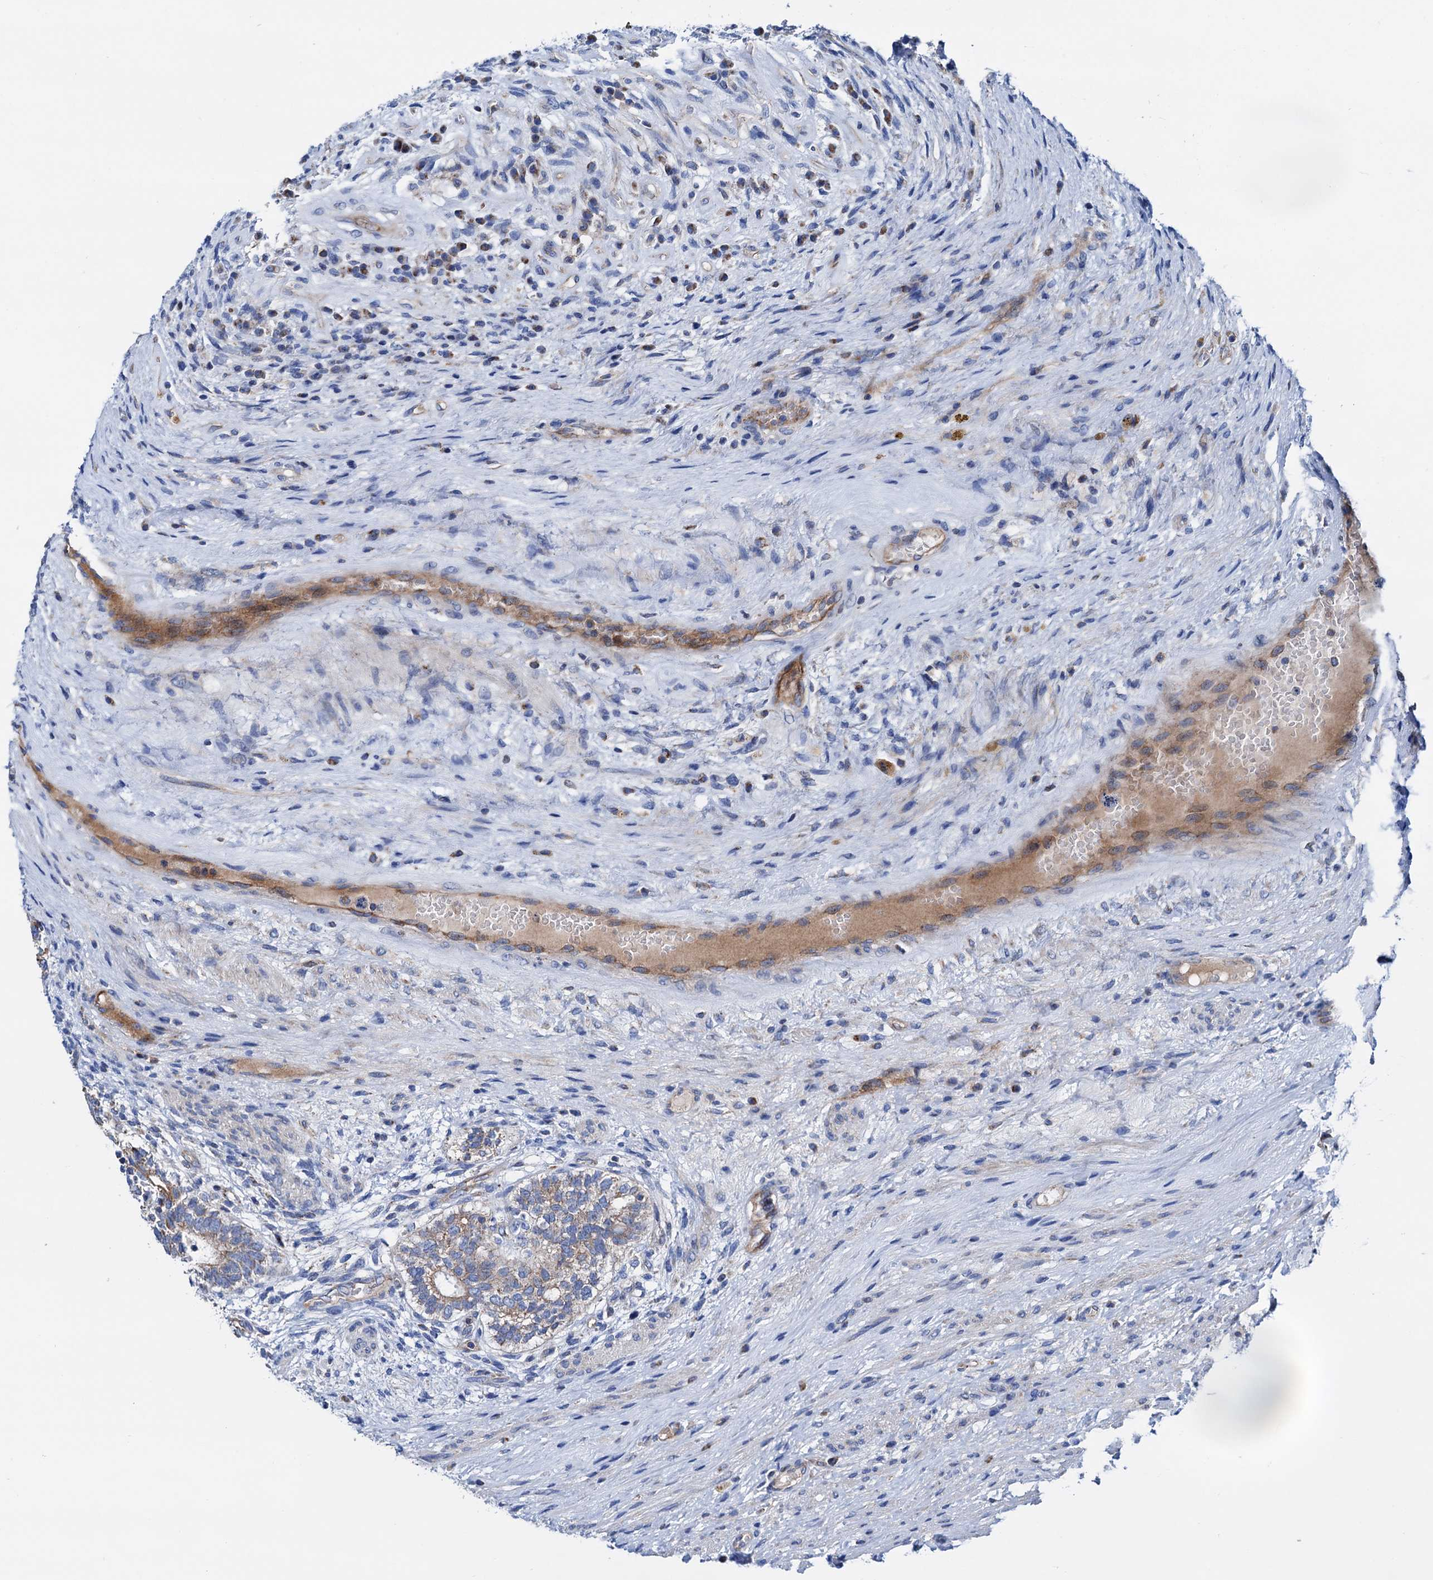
{"staining": {"intensity": "negative", "quantity": "none", "location": "none"}, "tissue": "testis cancer", "cell_type": "Tumor cells", "image_type": "cancer", "snomed": [{"axis": "morphology", "description": "Carcinoma, Embryonal, NOS"}, {"axis": "topography", "description": "Testis"}], "caption": "Immunohistochemistry micrograph of human embryonal carcinoma (testis) stained for a protein (brown), which displays no expression in tumor cells.", "gene": "RASSF9", "patient": {"sex": "male", "age": 26}}